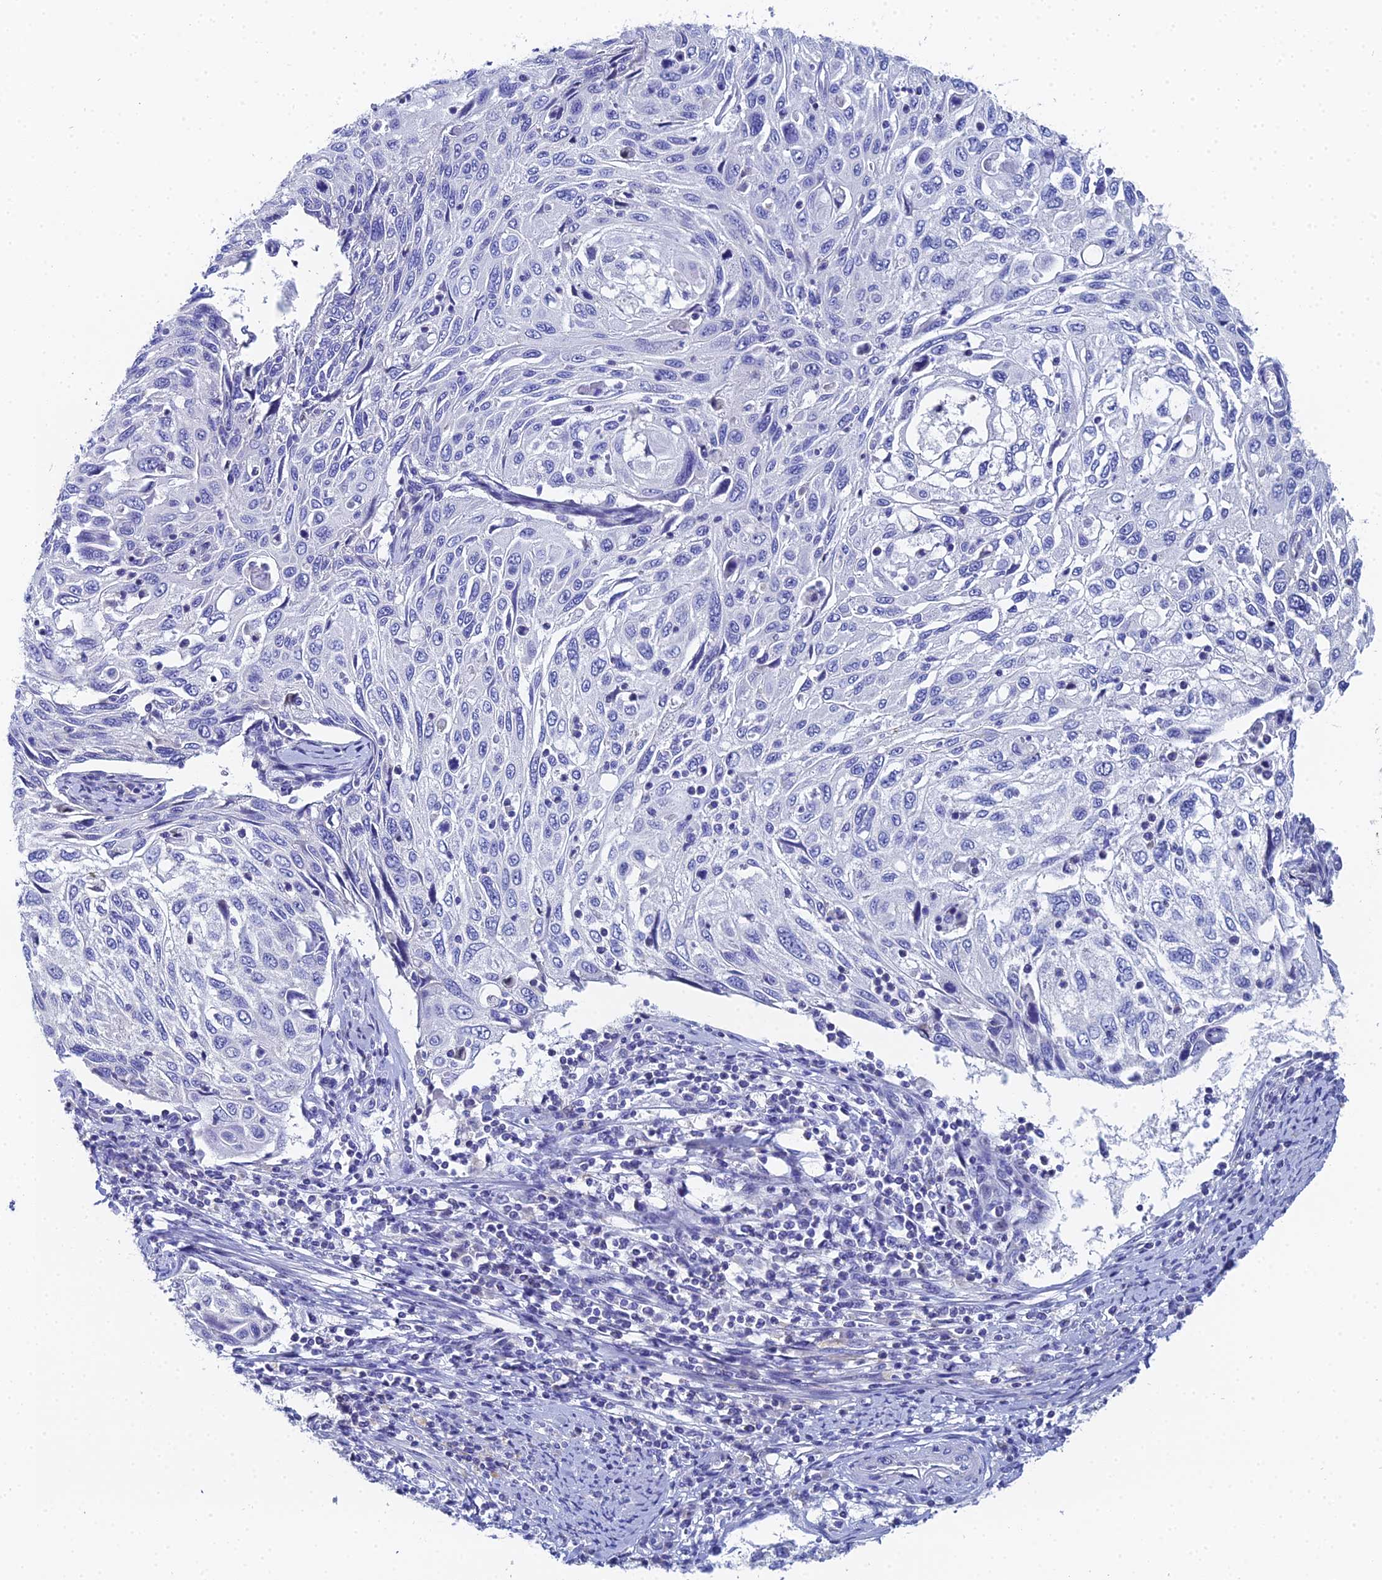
{"staining": {"intensity": "negative", "quantity": "none", "location": "none"}, "tissue": "cervical cancer", "cell_type": "Tumor cells", "image_type": "cancer", "snomed": [{"axis": "morphology", "description": "Squamous cell carcinoma, NOS"}, {"axis": "topography", "description": "Cervix"}], "caption": "Tumor cells are negative for brown protein staining in squamous cell carcinoma (cervical).", "gene": "OCM", "patient": {"sex": "female", "age": 70}}